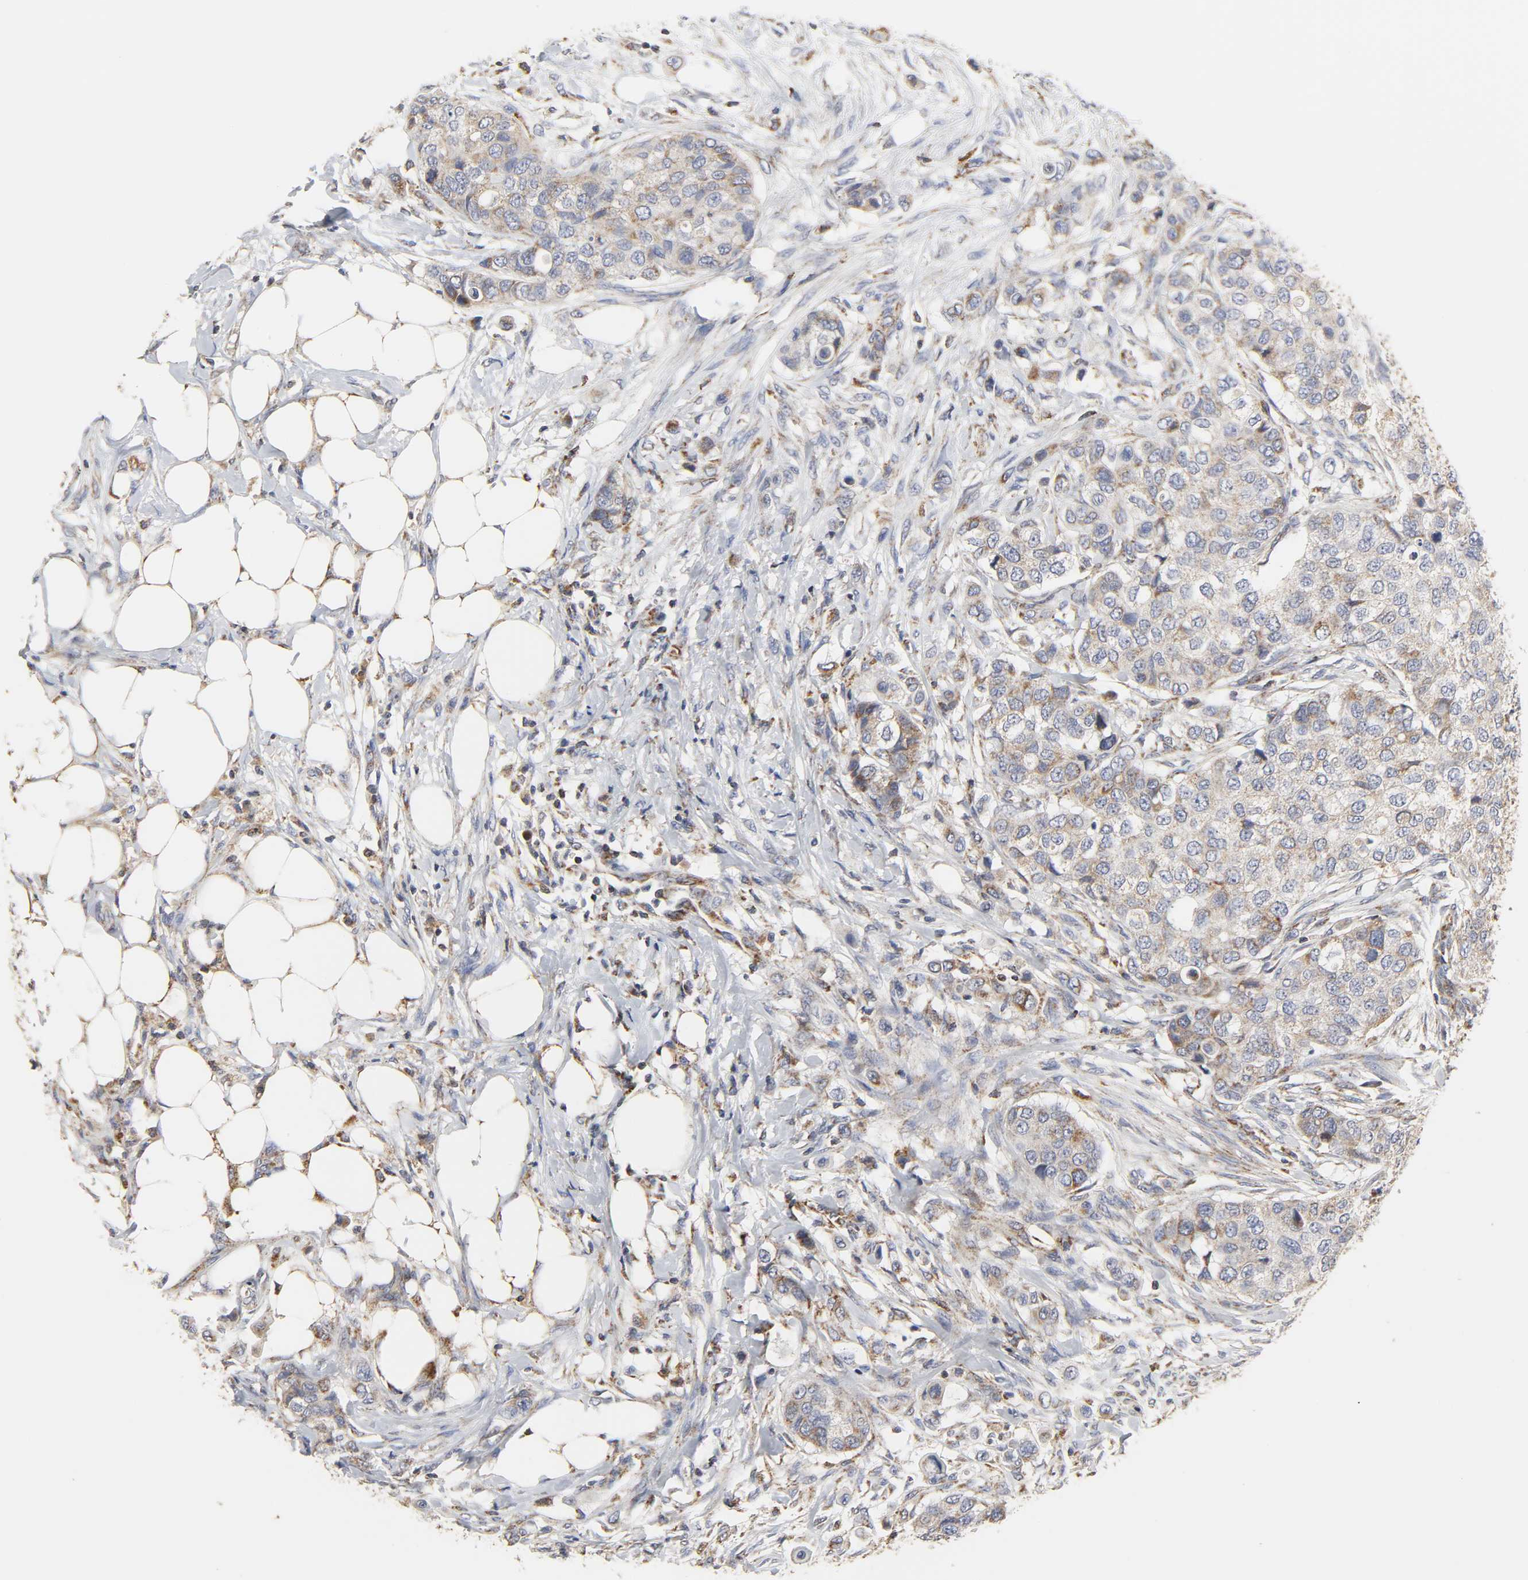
{"staining": {"intensity": "moderate", "quantity": ">75%", "location": "cytoplasmic/membranous"}, "tissue": "breast cancer", "cell_type": "Tumor cells", "image_type": "cancer", "snomed": [{"axis": "morphology", "description": "Normal tissue, NOS"}, {"axis": "morphology", "description": "Duct carcinoma"}, {"axis": "topography", "description": "Breast"}], "caption": "Breast invasive ductal carcinoma was stained to show a protein in brown. There is medium levels of moderate cytoplasmic/membranous staining in about >75% of tumor cells.", "gene": "COX6B1", "patient": {"sex": "female", "age": 49}}